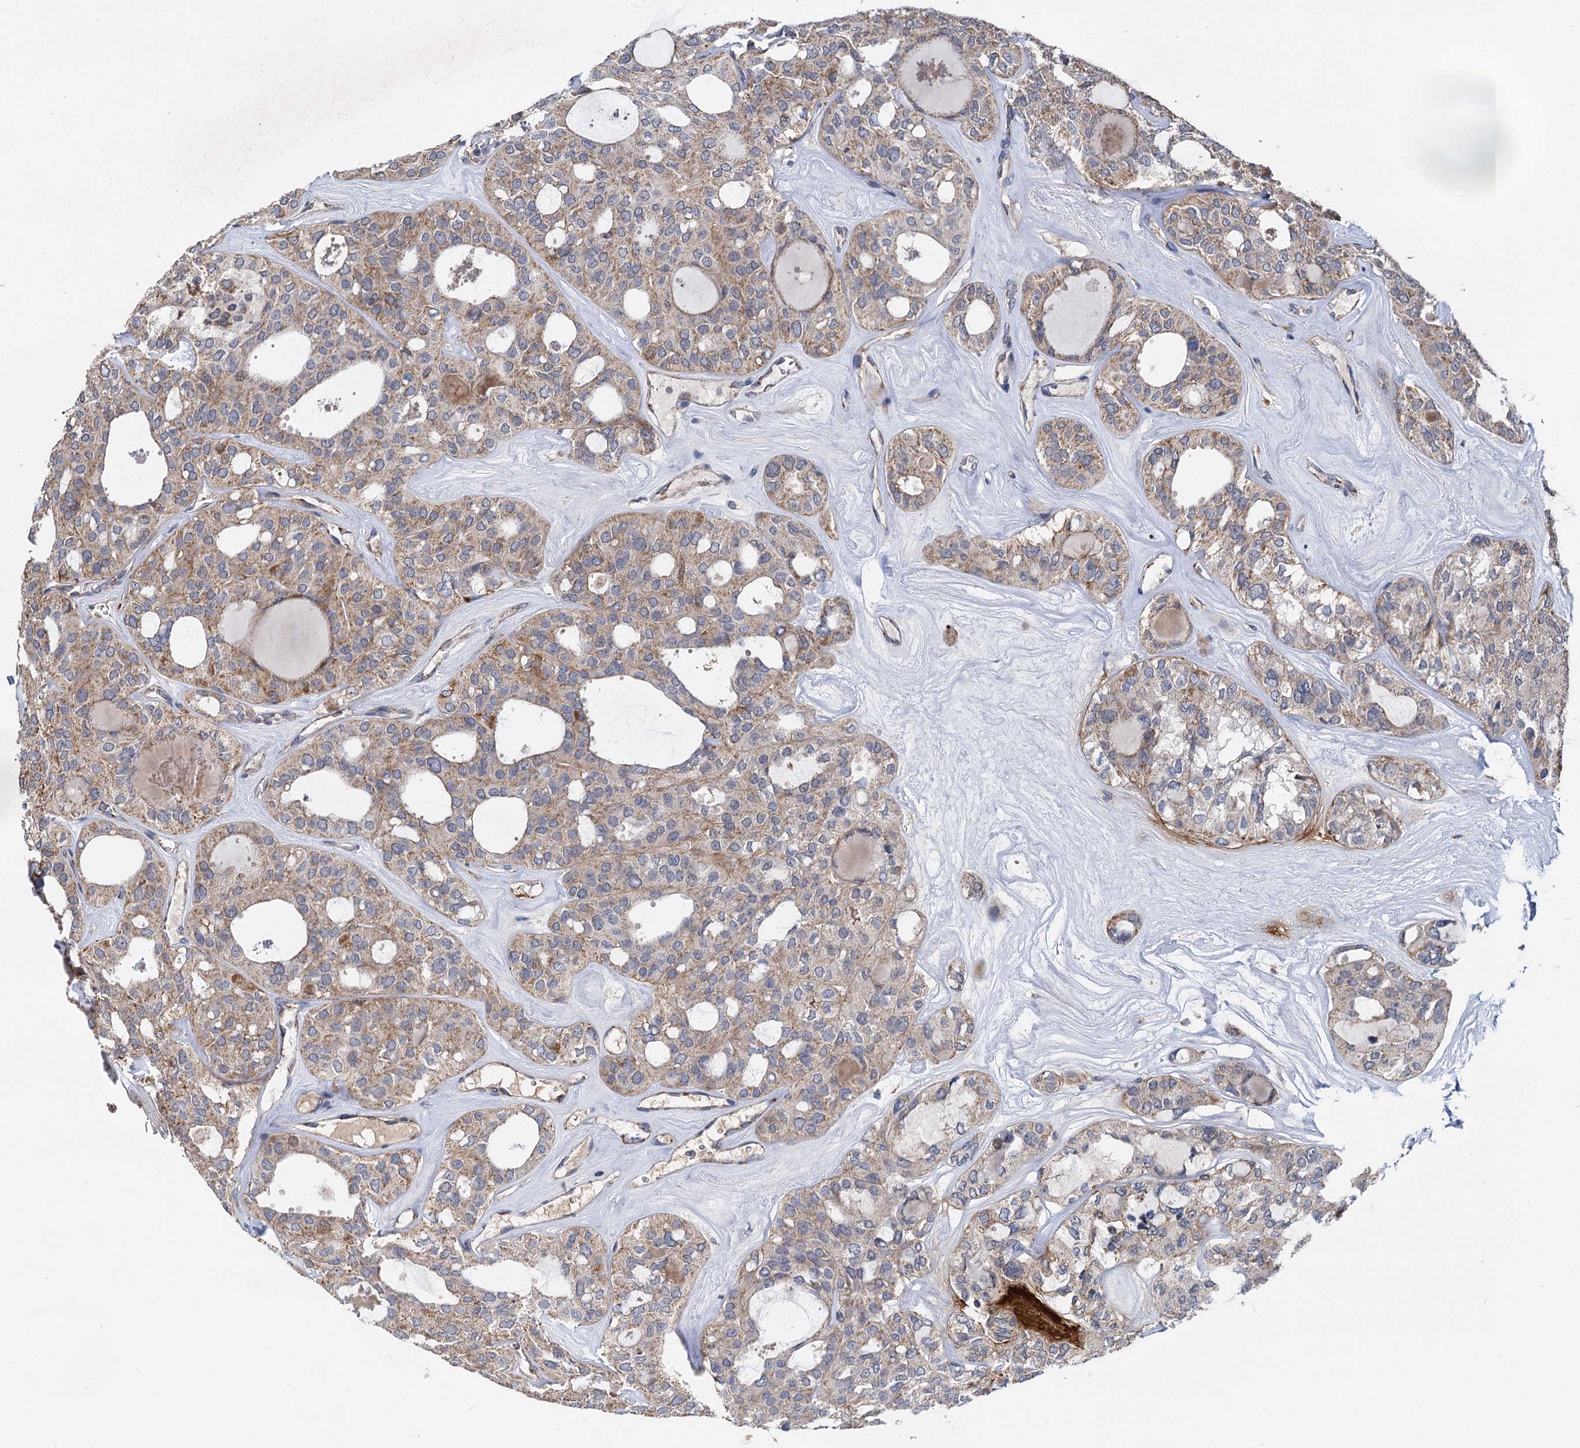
{"staining": {"intensity": "moderate", "quantity": ">75%", "location": "cytoplasmic/membranous"}, "tissue": "thyroid cancer", "cell_type": "Tumor cells", "image_type": "cancer", "snomed": [{"axis": "morphology", "description": "Follicular adenoma carcinoma, NOS"}, {"axis": "topography", "description": "Thyroid gland"}], "caption": "Brown immunohistochemical staining in thyroid cancer shows moderate cytoplasmic/membranous positivity in approximately >75% of tumor cells. The staining was performed using DAB, with brown indicating positive protein expression. Nuclei are stained blue with hematoxylin.", "gene": "SPRYD3", "patient": {"sex": "male", "age": 75}}